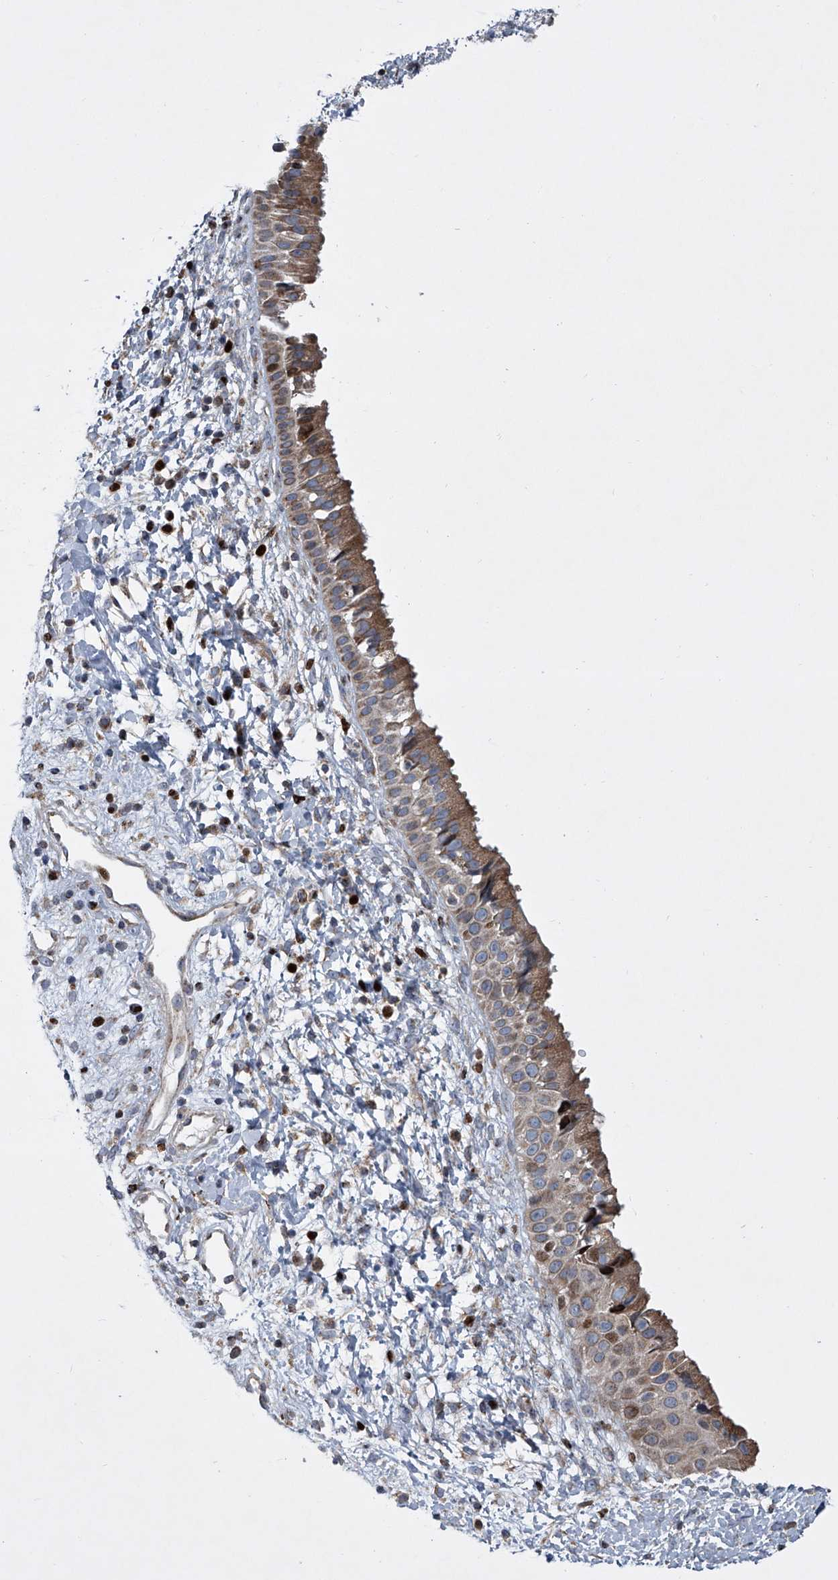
{"staining": {"intensity": "moderate", "quantity": ">75%", "location": "cytoplasmic/membranous,nuclear"}, "tissue": "nasopharynx", "cell_type": "Respiratory epithelial cells", "image_type": "normal", "snomed": [{"axis": "morphology", "description": "Normal tissue, NOS"}, {"axis": "topography", "description": "Nasopharynx"}], "caption": "Immunohistochemistry of normal nasopharynx displays medium levels of moderate cytoplasmic/membranous,nuclear staining in about >75% of respiratory epithelial cells.", "gene": "STRADA", "patient": {"sex": "male", "age": 22}}